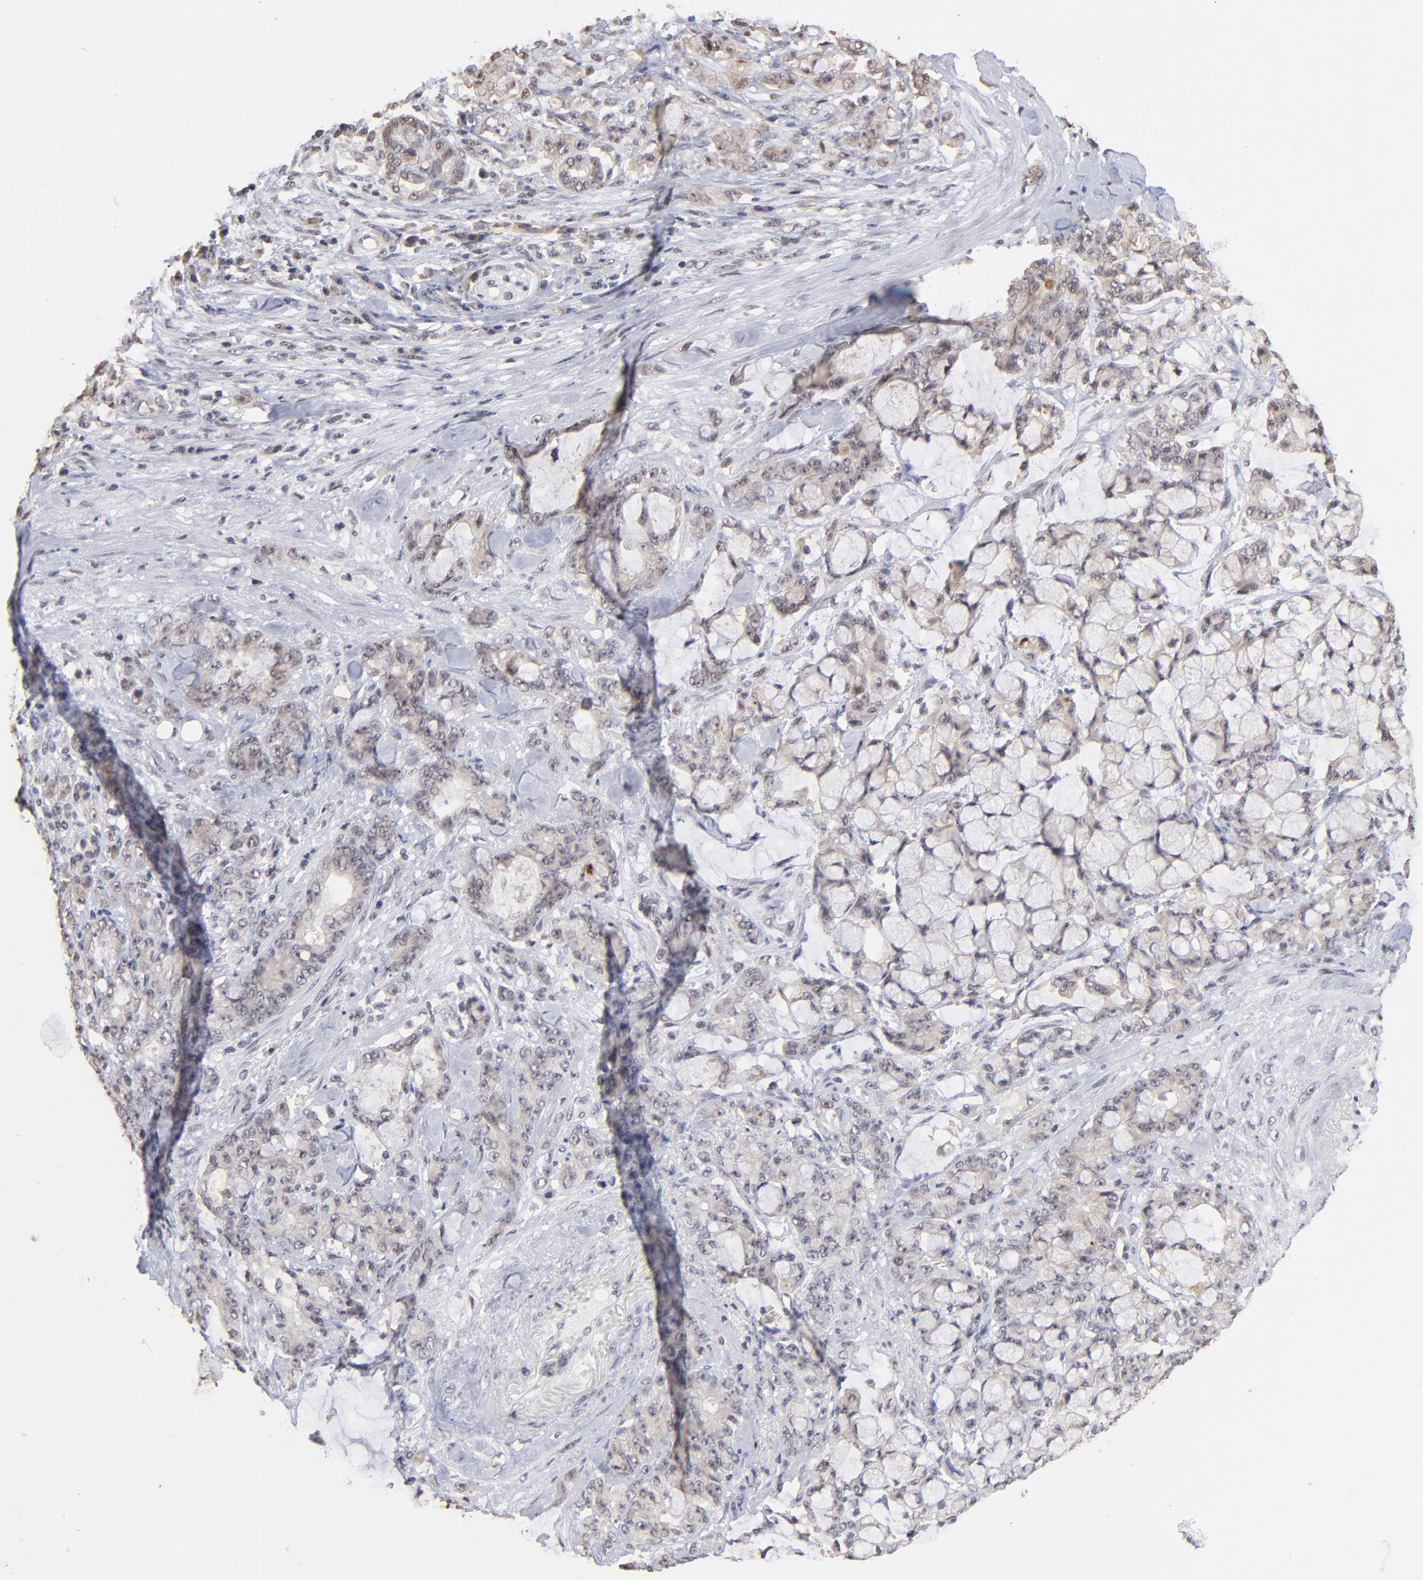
{"staining": {"intensity": "weak", "quantity": "25%-75%", "location": "cytoplasmic/membranous"}, "tissue": "pancreatic cancer", "cell_type": "Tumor cells", "image_type": "cancer", "snomed": [{"axis": "morphology", "description": "Adenocarcinoma, NOS"}, {"axis": "topography", "description": "Pancreas"}], "caption": "Weak cytoplasmic/membranous protein expression is identified in about 25%-75% of tumor cells in adenocarcinoma (pancreatic).", "gene": "BRPF1", "patient": {"sex": "female", "age": 73}}